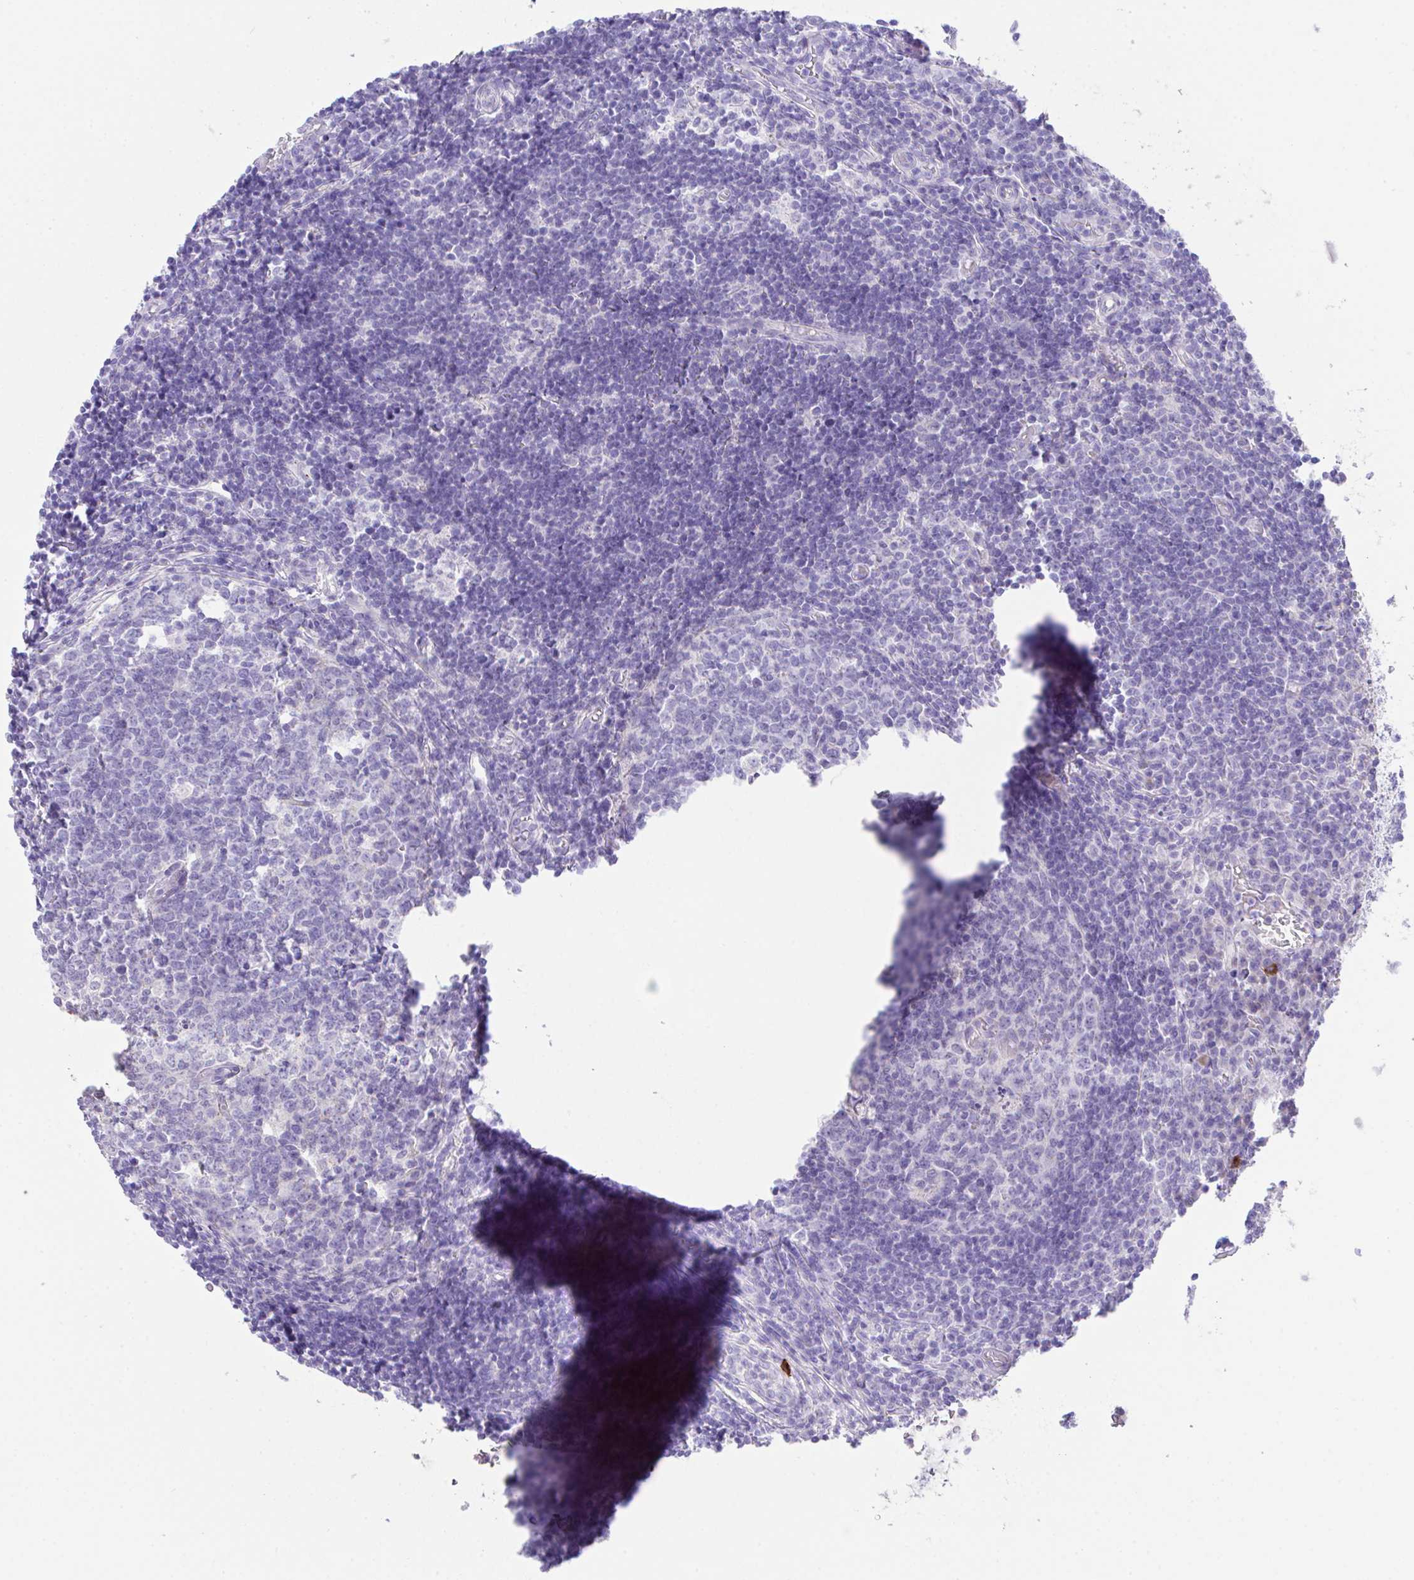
{"staining": {"intensity": "moderate", "quantity": "<25%", "location": "cytoplasmic/membranous"}, "tissue": "appendix", "cell_type": "Glandular cells", "image_type": "normal", "snomed": [{"axis": "morphology", "description": "Normal tissue, NOS"}, {"axis": "topography", "description": "Appendix"}], "caption": "Immunohistochemistry image of normal appendix stained for a protein (brown), which exhibits low levels of moderate cytoplasmic/membranous expression in approximately <25% of glandular cells.", "gene": "SLC16A6", "patient": {"sex": "male", "age": 18}}